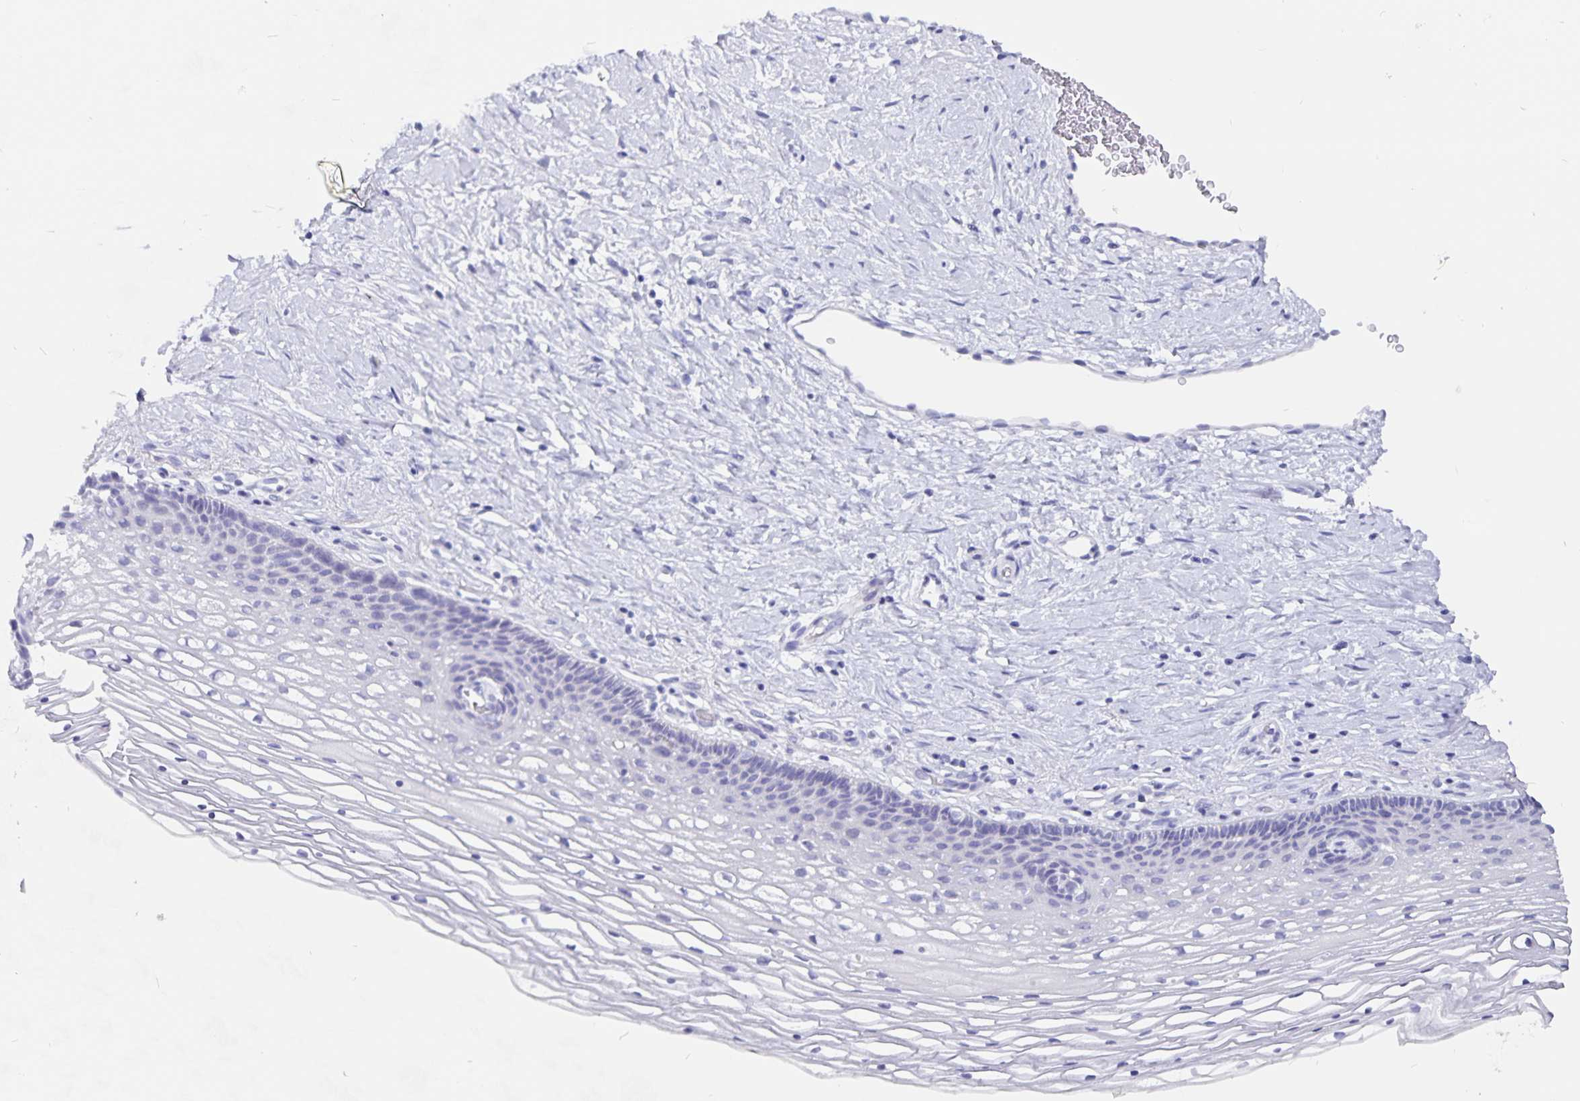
{"staining": {"intensity": "negative", "quantity": "none", "location": "none"}, "tissue": "cervix", "cell_type": "Glandular cells", "image_type": "normal", "snomed": [{"axis": "morphology", "description": "Normal tissue, NOS"}, {"axis": "topography", "description": "Cervix"}], "caption": "Immunohistochemistry histopathology image of normal human cervix stained for a protein (brown), which shows no positivity in glandular cells. (DAB (3,3'-diaminobenzidine) immunohistochemistry visualized using brightfield microscopy, high magnification).", "gene": "SNTN", "patient": {"sex": "female", "age": 34}}